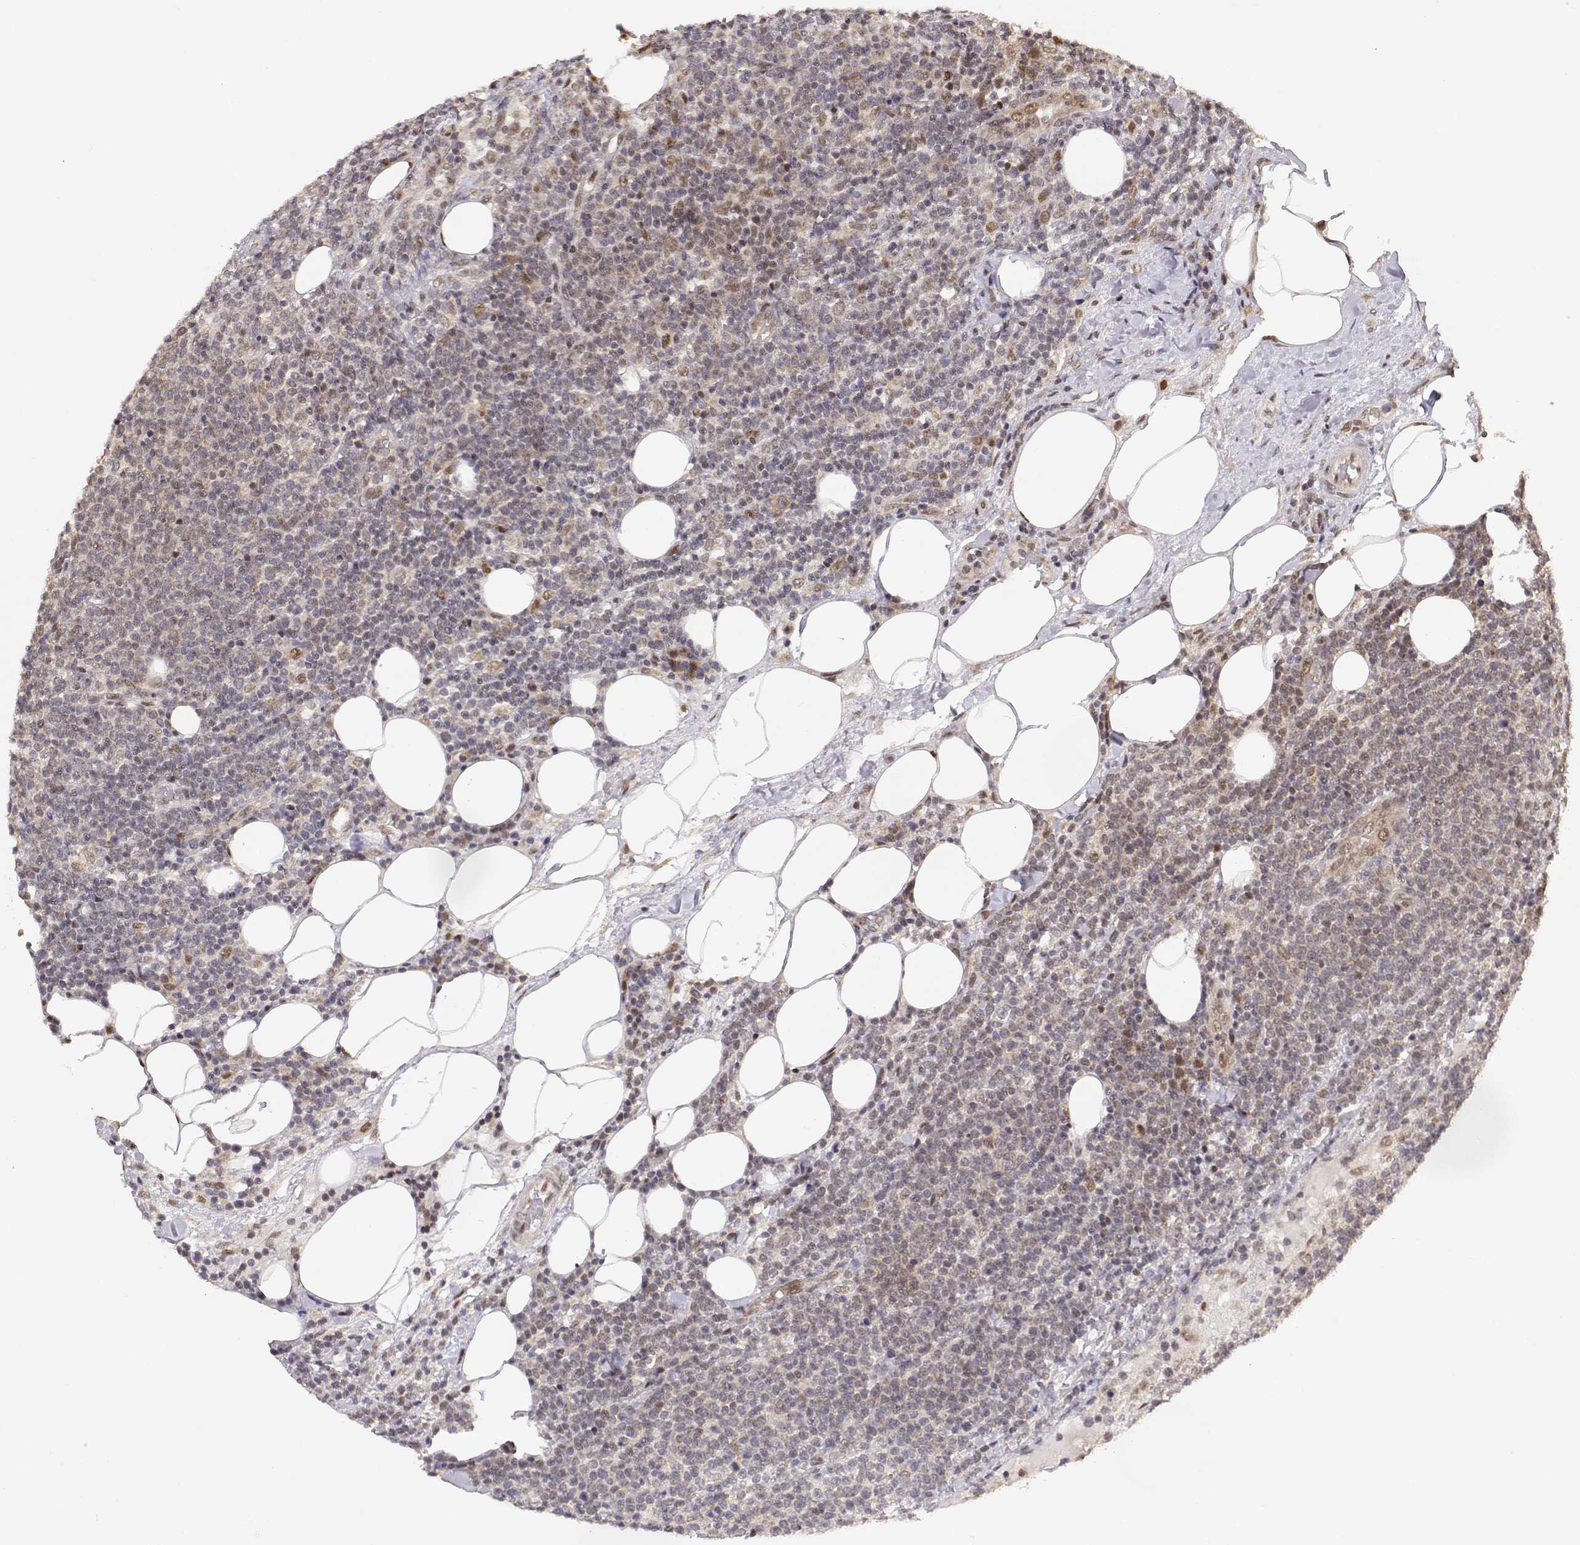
{"staining": {"intensity": "negative", "quantity": "none", "location": "none"}, "tissue": "lymphoma", "cell_type": "Tumor cells", "image_type": "cancer", "snomed": [{"axis": "morphology", "description": "Malignant lymphoma, non-Hodgkin's type, High grade"}, {"axis": "topography", "description": "Lymph node"}], "caption": "Immunohistochemical staining of human malignant lymphoma, non-Hodgkin's type (high-grade) shows no significant expression in tumor cells.", "gene": "BRCA1", "patient": {"sex": "male", "age": 61}}